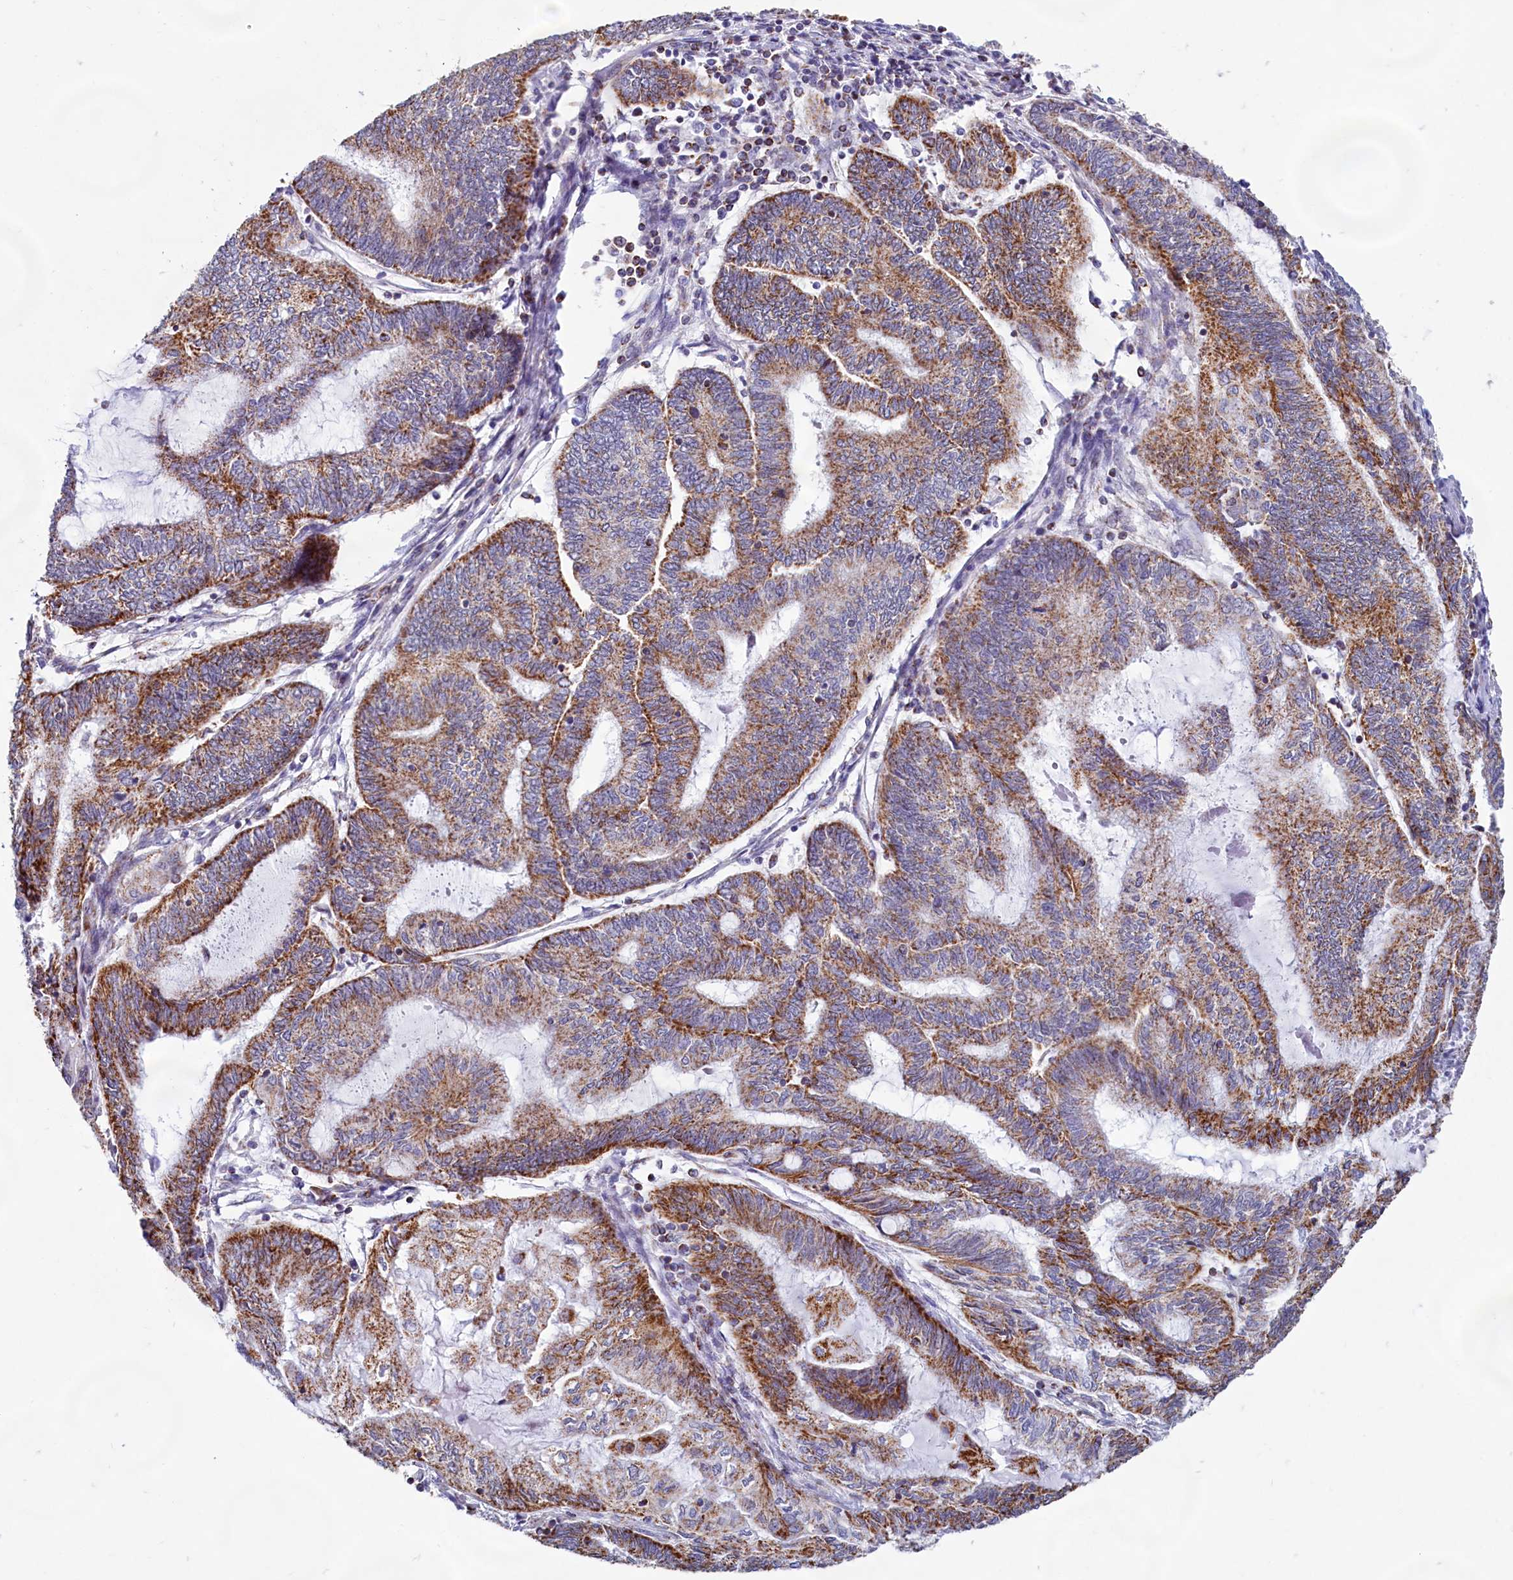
{"staining": {"intensity": "moderate", "quantity": ">75%", "location": "cytoplasmic/membranous"}, "tissue": "endometrial cancer", "cell_type": "Tumor cells", "image_type": "cancer", "snomed": [{"axis": "morphology", "description": "Adenocarcinoma, NOS"}, {"axis": "topography", "description": "Uterus"}, {"axis": "topography", "description": "Endometrium"}], "caption": "Immunohistochemical staining of human endometrial cancer (adenocarcinoma) demonstrates medium levels of moderate cytoplasmic/membranous positivity in about >75% of tumor cells. (DAB = brown stain, brightfield microscopy at high magnification).", "gene": "C1D", "patient": {"sex": "female", "age": 70}}